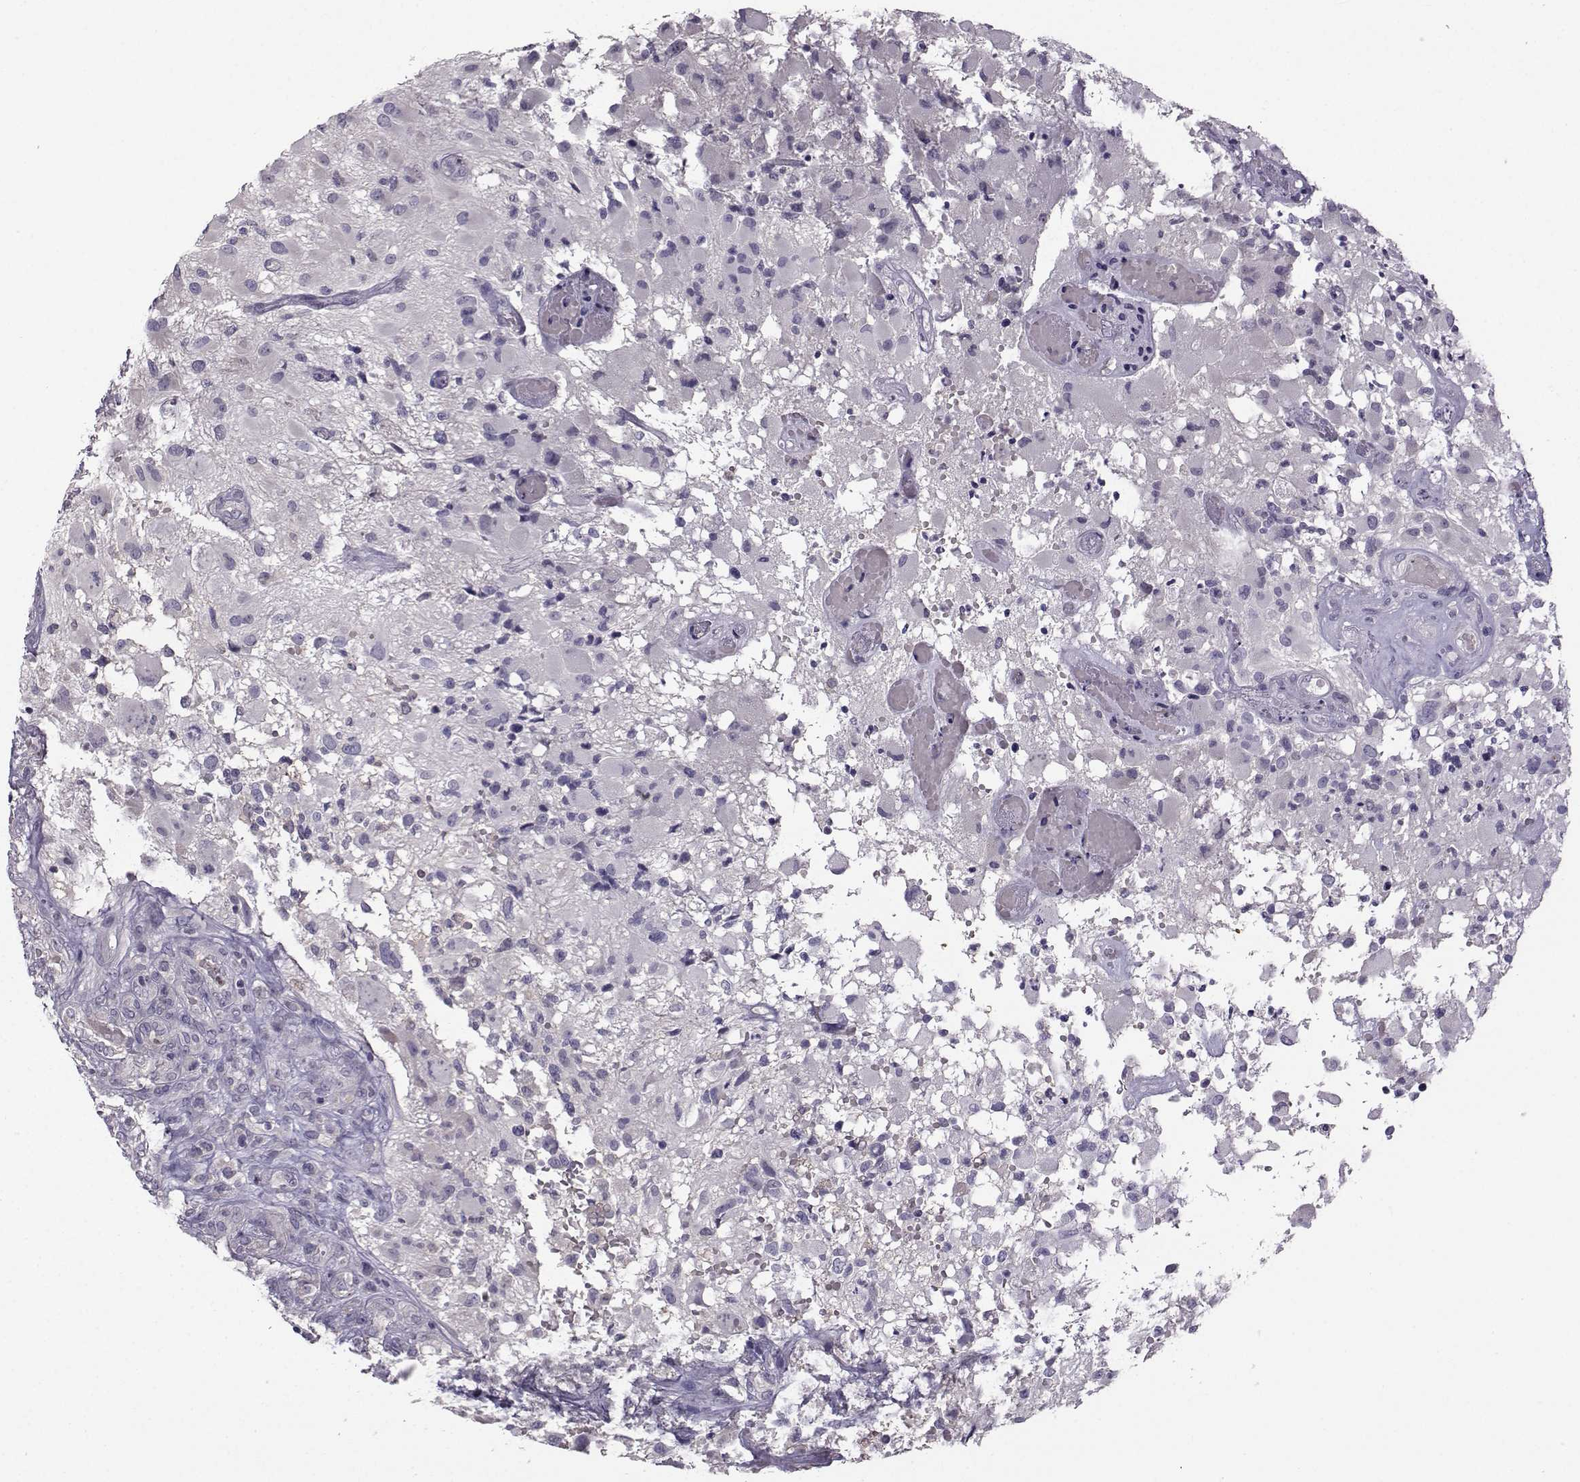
{"staining": {"intensity": "negative", "quantity": "none", "location": "none"}, "tissue": "glioma", "cell_type": "Tumor cells", "image_type": "cancer", "snomed": [{"axis": "morphology", "description": "Glioma, malignant, High grade"}, {"axis": "topography", "description": "Brain"}], "caption": "A high-resolution image shows immunohistochemistry (IHC) staining of glioma, which reveals no significant positivity in tumor cells. (Immunohistochemistry (ihc), brightfield microscopy, high magnification).", "gene": "FCAMR", "patient": {"sex": "female", "age": 63}}